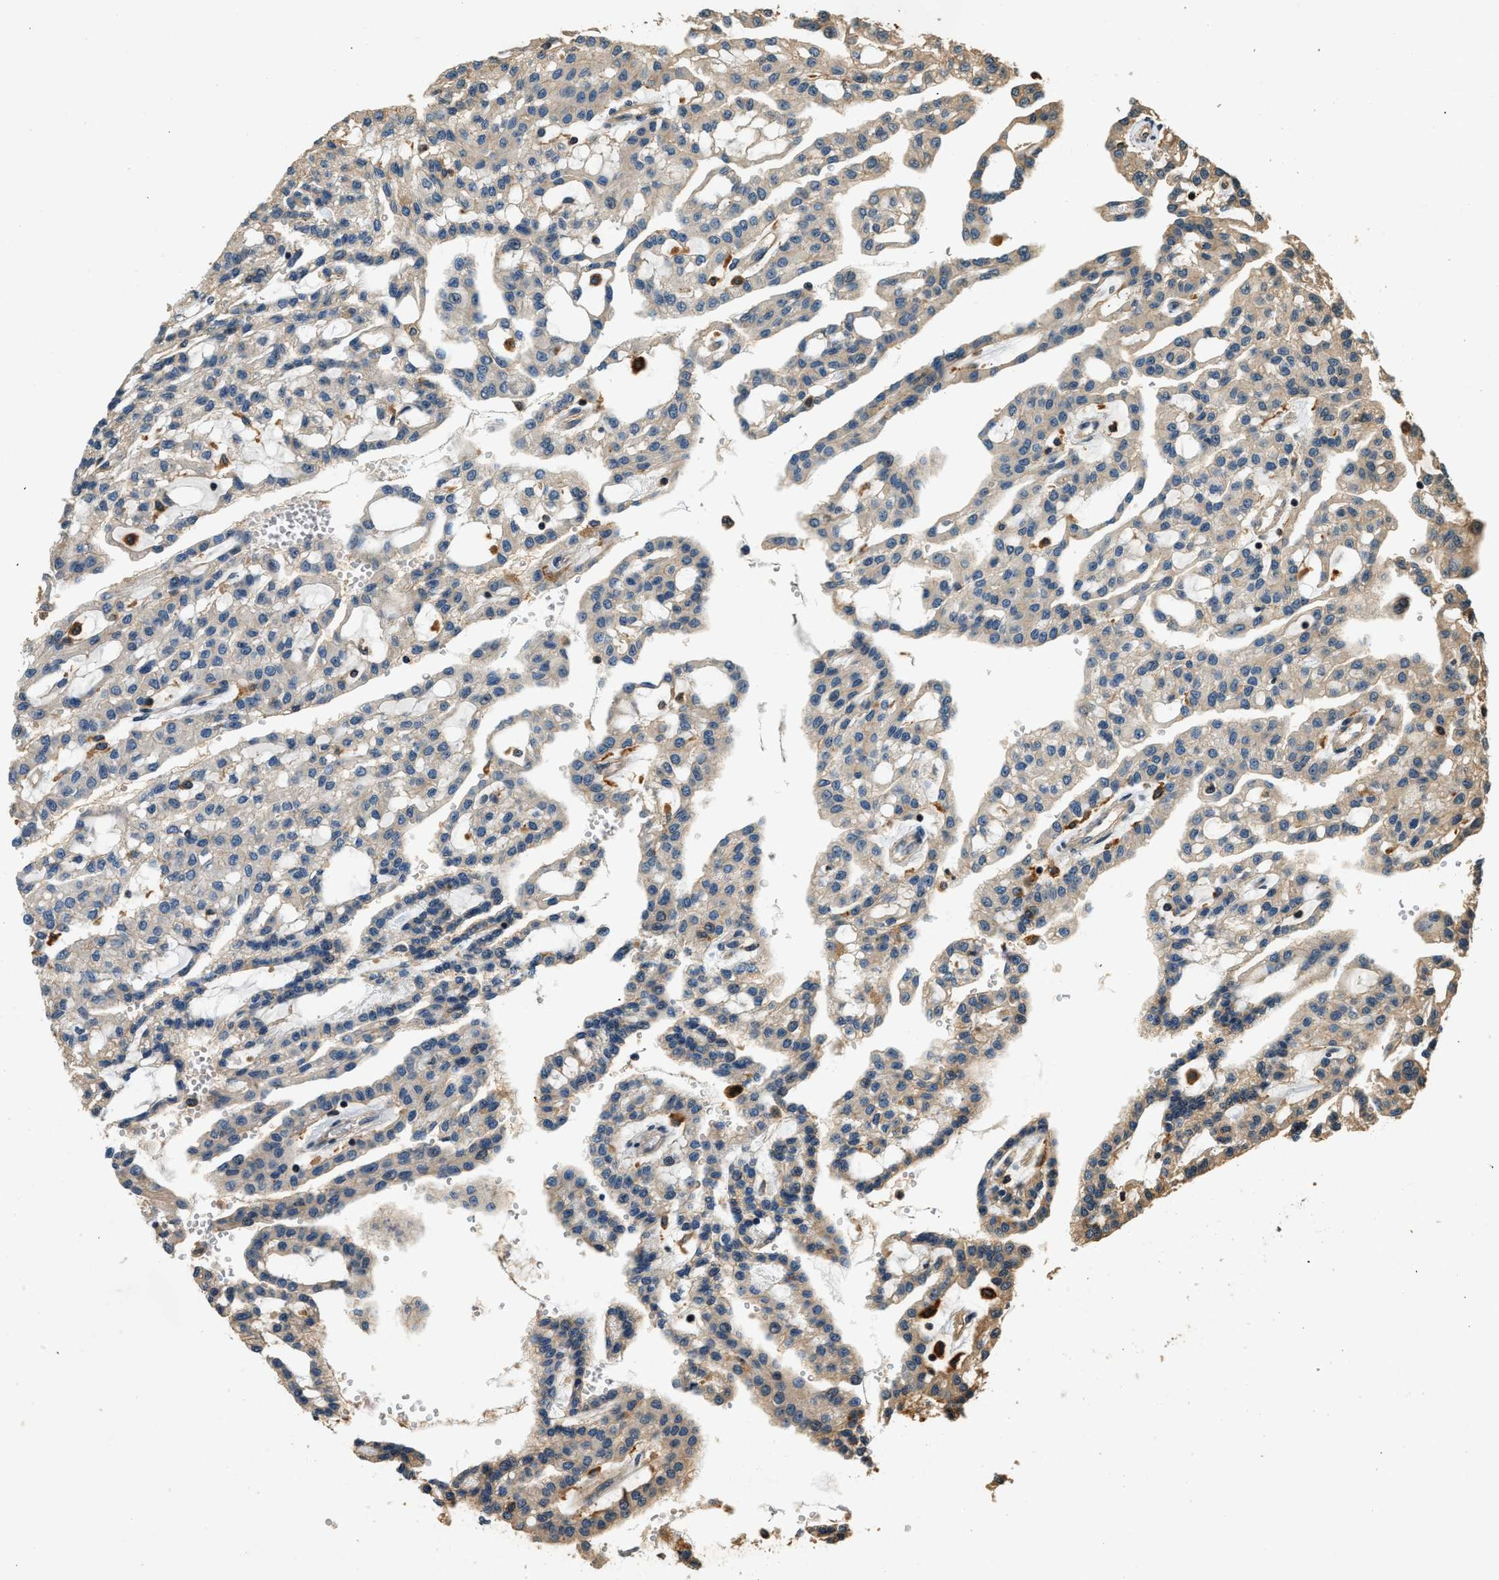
{"staining": {"intensity": "weak", "quantity": "<25%", "location": "cytoplasmic/membranous"}, "tissue": "renal cancer", "cell_type": "Tumor cells", "image_type": "cancer", "snomed": [{"axis": "morphology", "description": "Adenocarcinoma, NOS"}, {"axis": "topography", "description": "Kidney"}], "caption": "Tumor cells are negative for brown protein staining in adenocarcinoma (renal).", "gene": "RAP2A", "patient": {"sex": "male", "age": 63}}